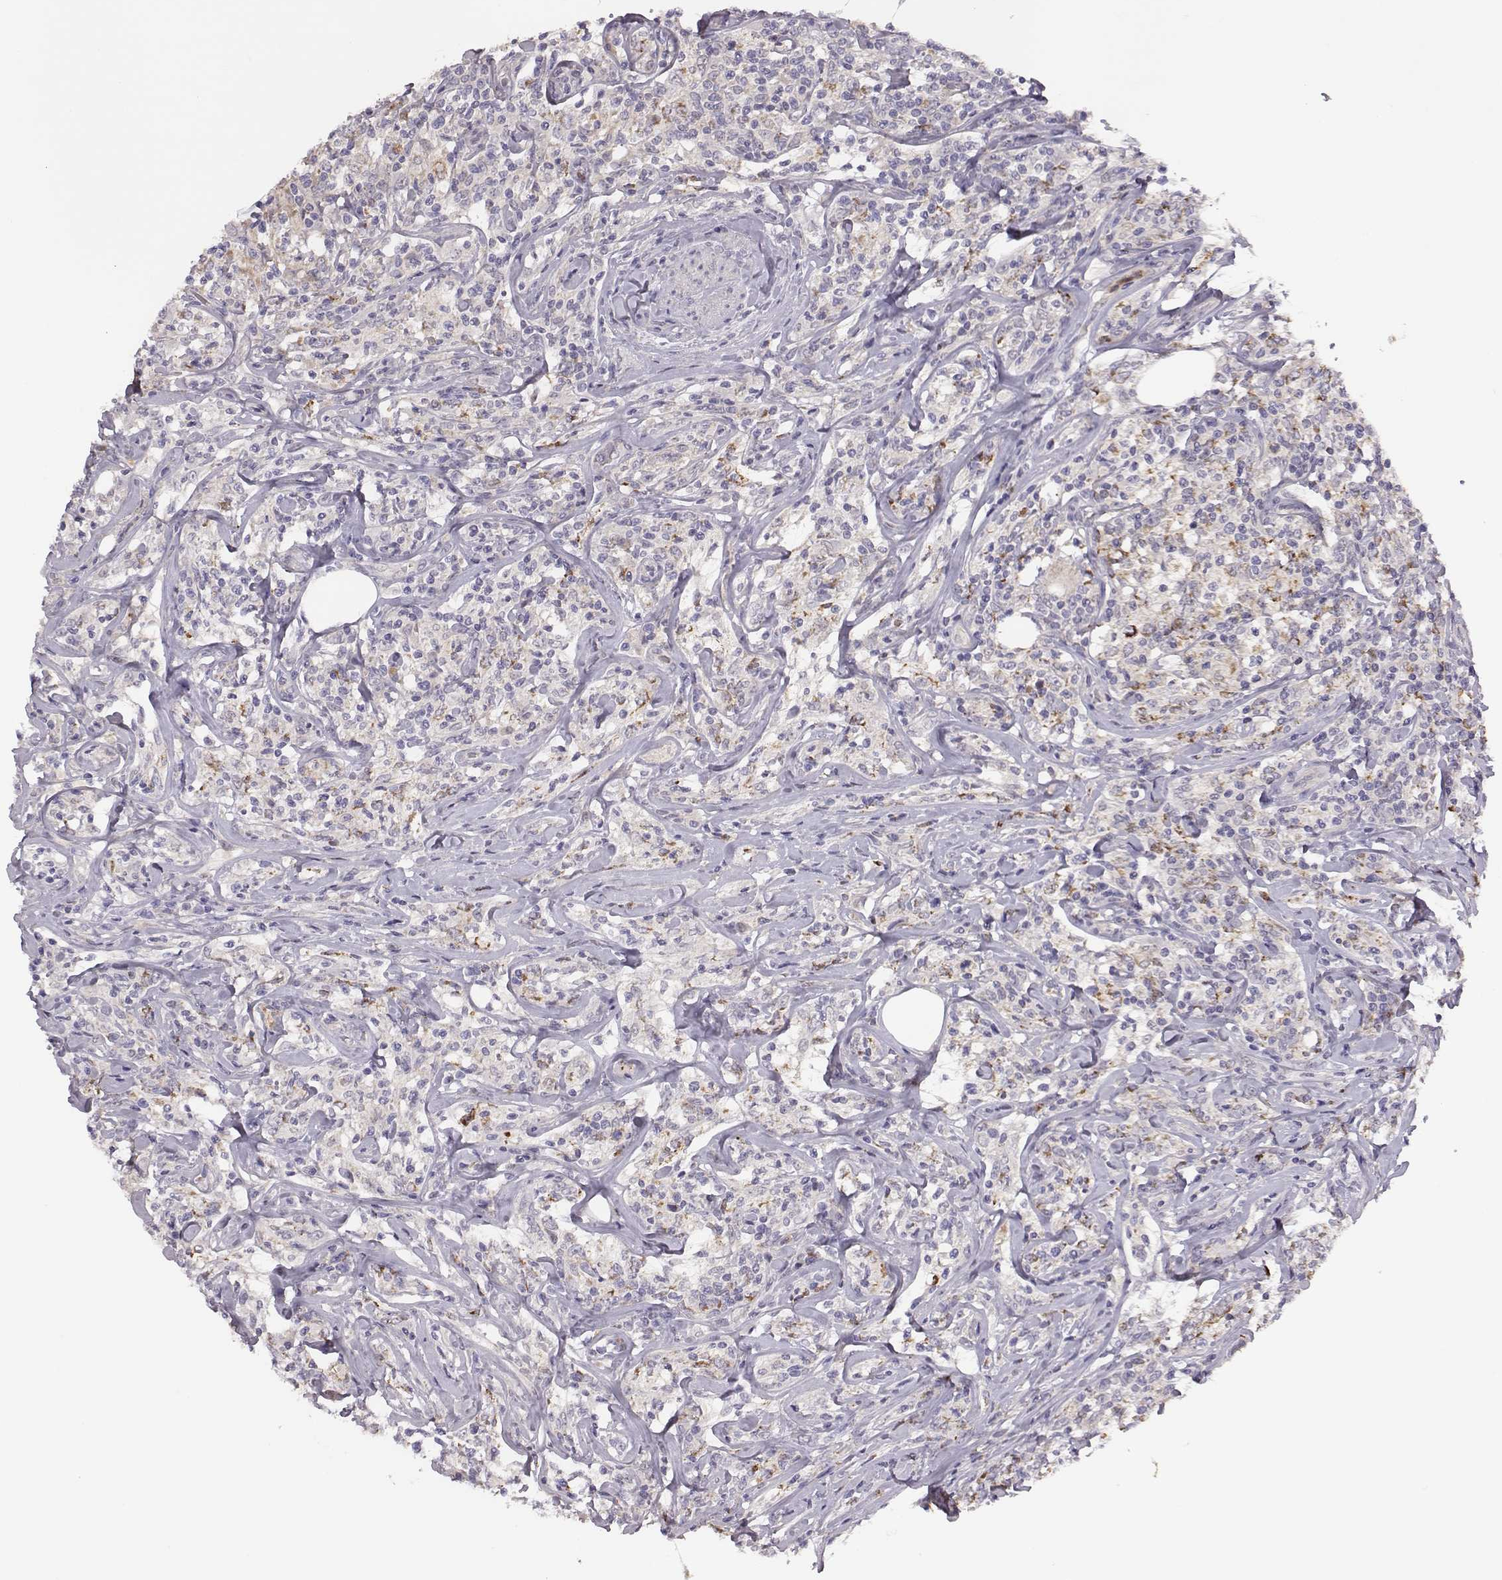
{"staining": {"intensity": "moderate", "quantity": "<25%", "location": "cytoplasmic/membranous"}, "tissue": "lymphoma", "cell_type": "Tumor cells", "image_type": "cancer", "snomed": [{"axis": "morphology", "description": "Malignant lymphoma, non-Hodgkin's type, High grade"}, {"axis": "topography", "description": "Lymph node"}], "caption": "Immunohistochemistry micrograph of neoplastic tissue: human lymphoma stained using immunohistochemistry shows low levels of moderate protein expression localized specifically in the cytoplasmic/membranous of tumor cells, appearing as a cytoplasmic/membranous brown color.", "gene": "KMO", "patient": {"sex": "female", "age": 84}}